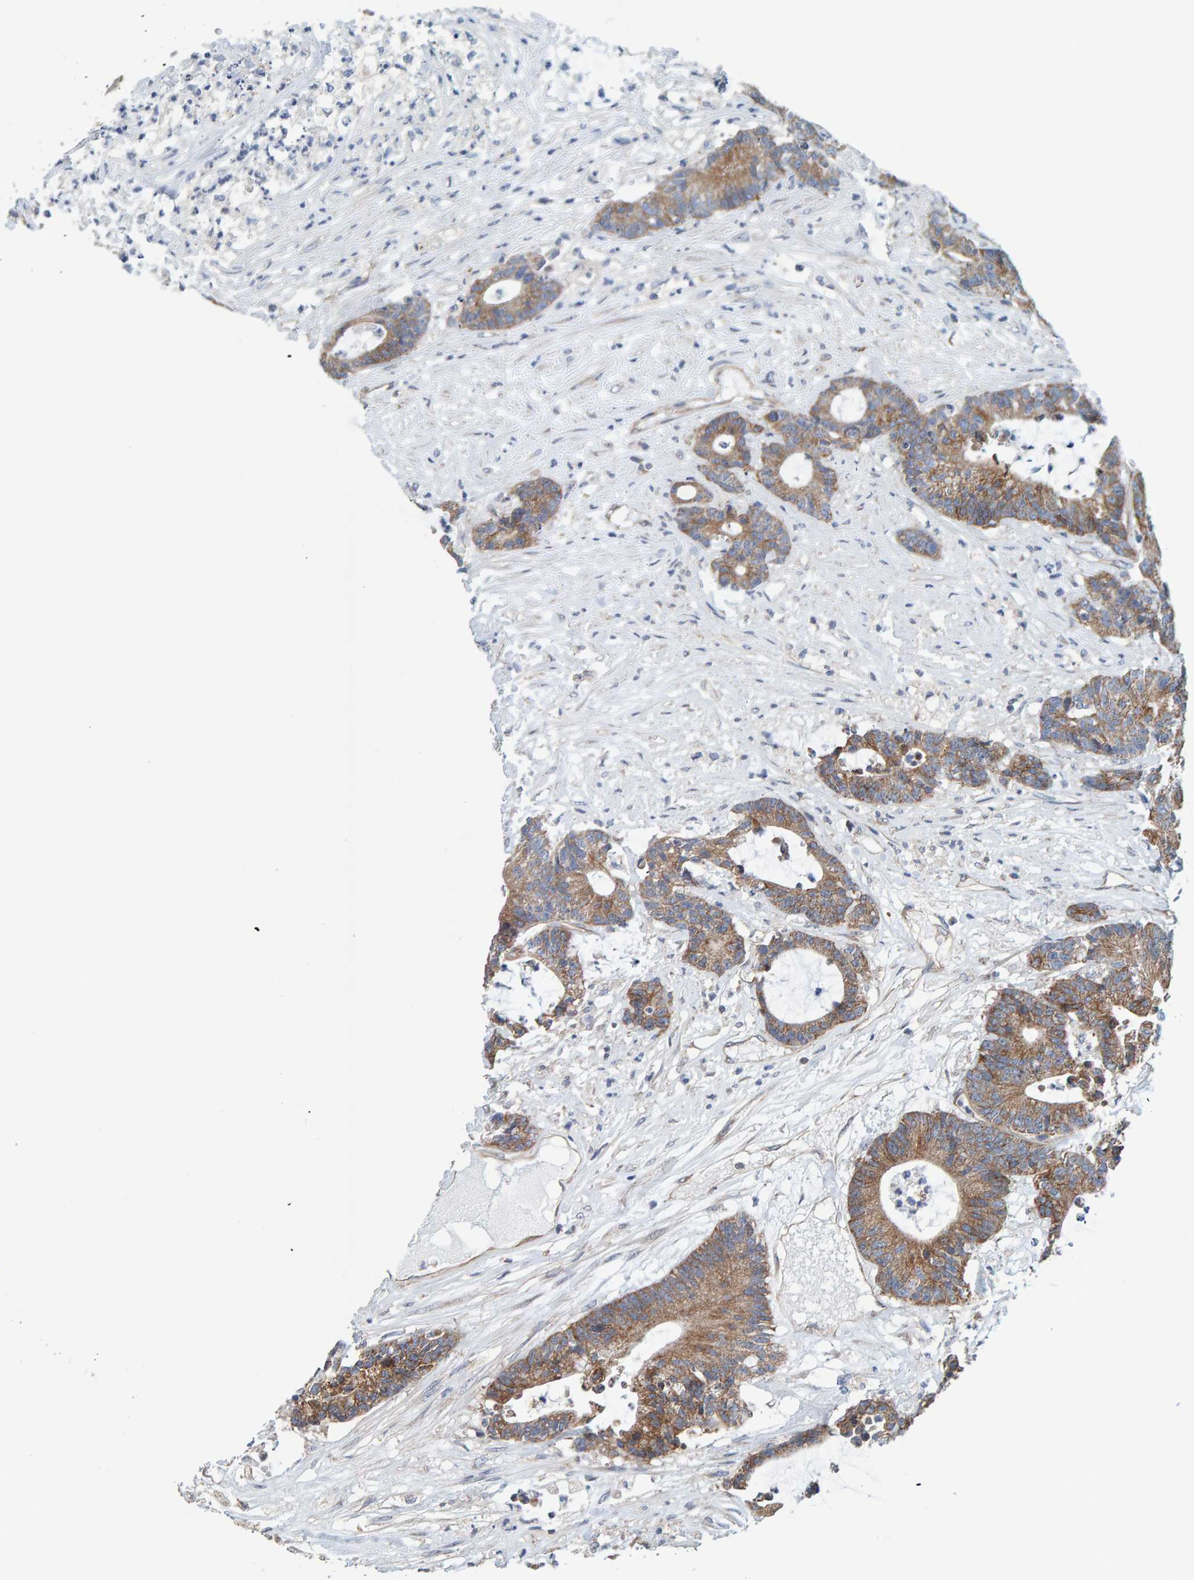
{"staining": {"intensity": "moderate", "quantity": ">75%", "location": "cytoplasmic/membranous"}, "tissue": "colorectal cancer", "cell_type": "Tumor cells", "image_type": "cancer", "snomed": [{"axis": "morphology", "description": "Adenocarcinoma, NOS"}, {"axis": "topography", "description": "Colon"}], "caption": "Colorectal cancer (adenocarcinoma) tissue exhibits moderate cytoplasmic/membranous staining in approximately >75% of tumor cells, visualized by immunohistochemistry. Using DAB (3,3'-diaminobenzidine) (brown) and hematoxylin (blue) stains, captured at high magnification using brightfield microscopy.", "gene": "RGP1", "patient": {"sex": "female", "age": 84}}